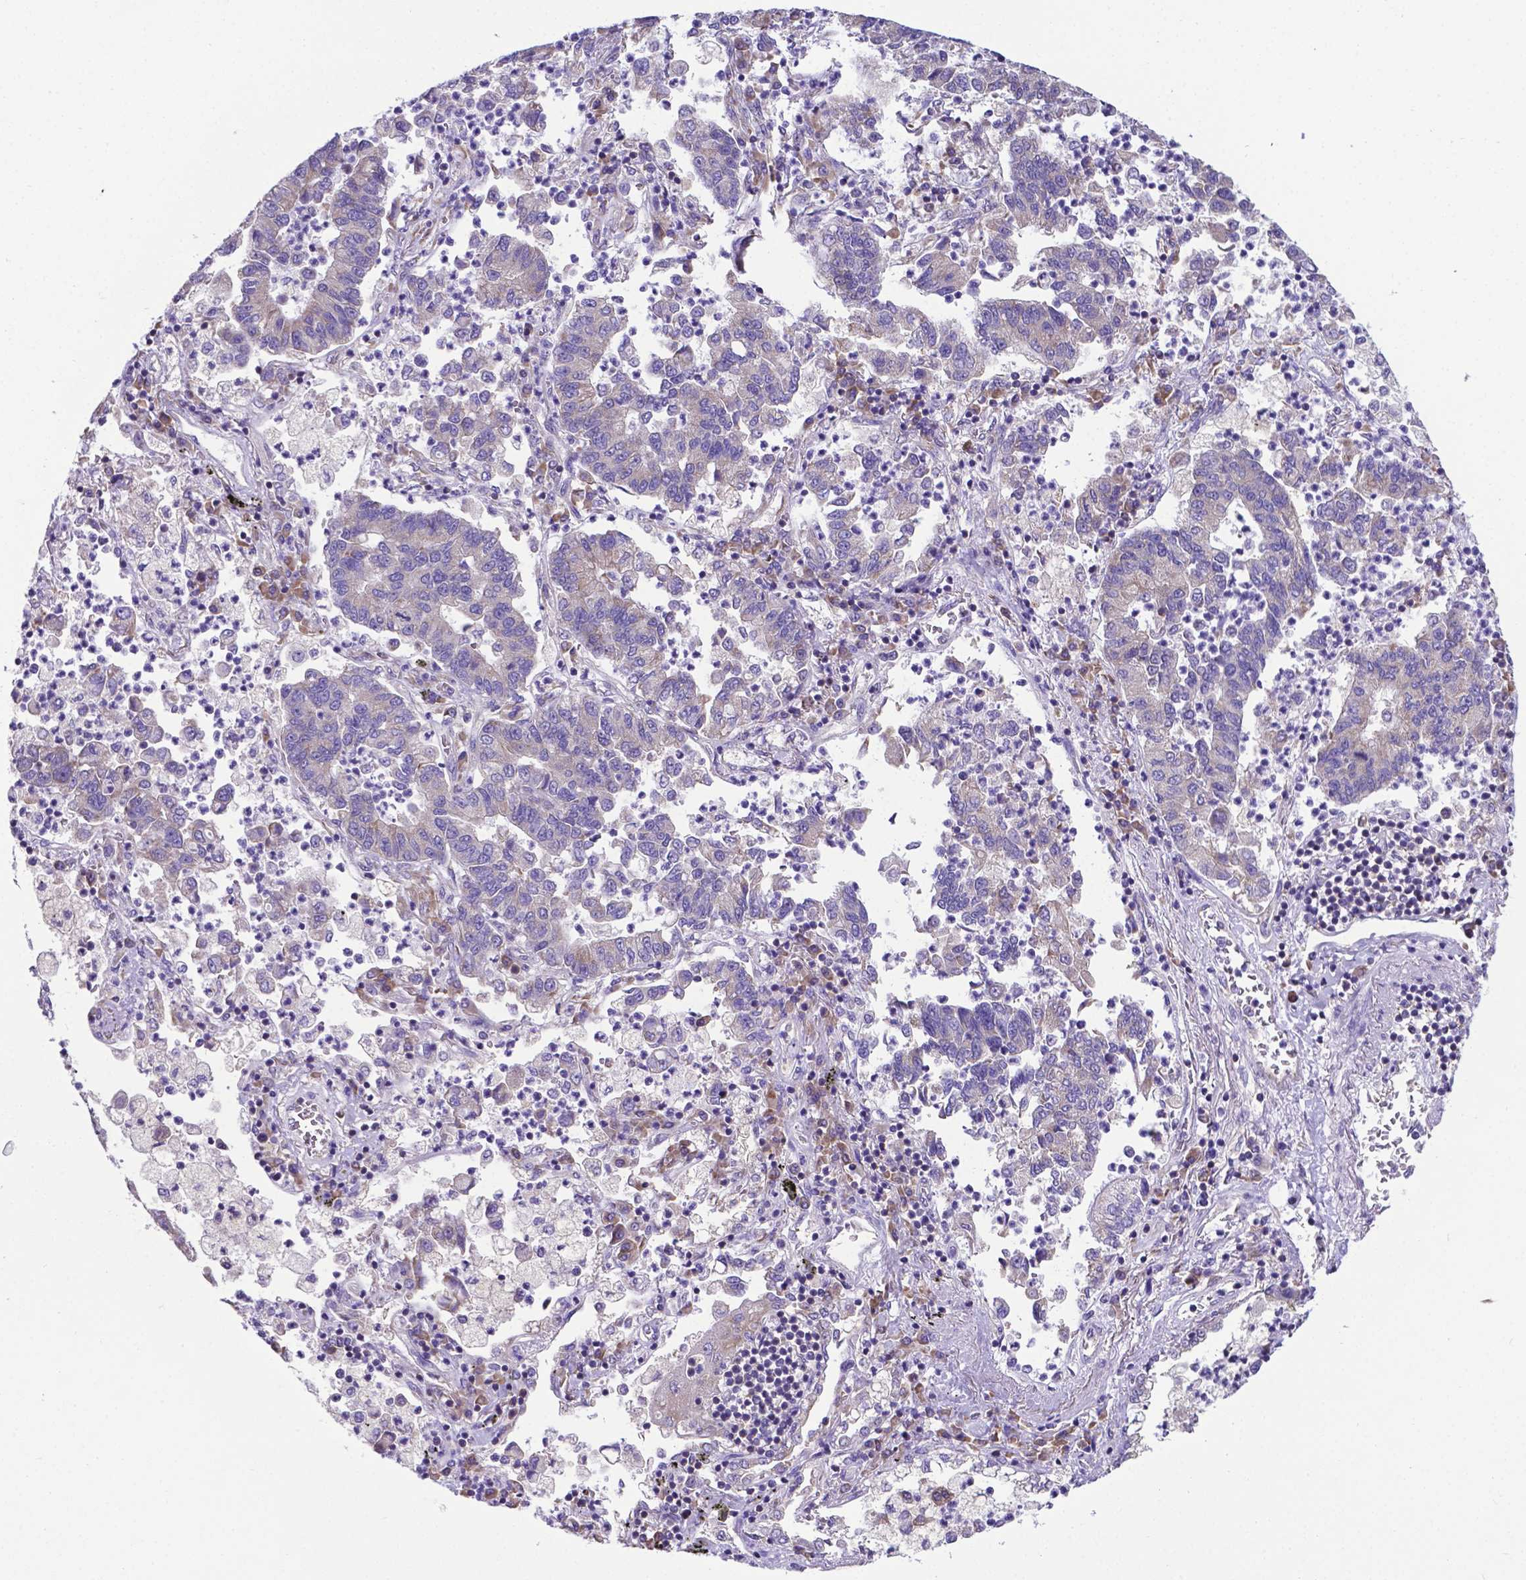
{"staining": {"intensity": "weak", "quantity": ">75%", "location": "cytoplasmic/membranous"}, "tissue": "lung cancer", "cell_type": "Tumor cells", "image_type": "cancer", "snomed": [{"axis": "morphology", "description": "Adenocarcinoma, NOS"}, {"axis": "topography", "description": "Lung"}], "caption": "Human lung cancer (adenocarcinoma) stained with a protein marker demonstrates weak staining in tumor cells.", "gene": "RPL6", "patient": {"sex": "female", "age": 57}}